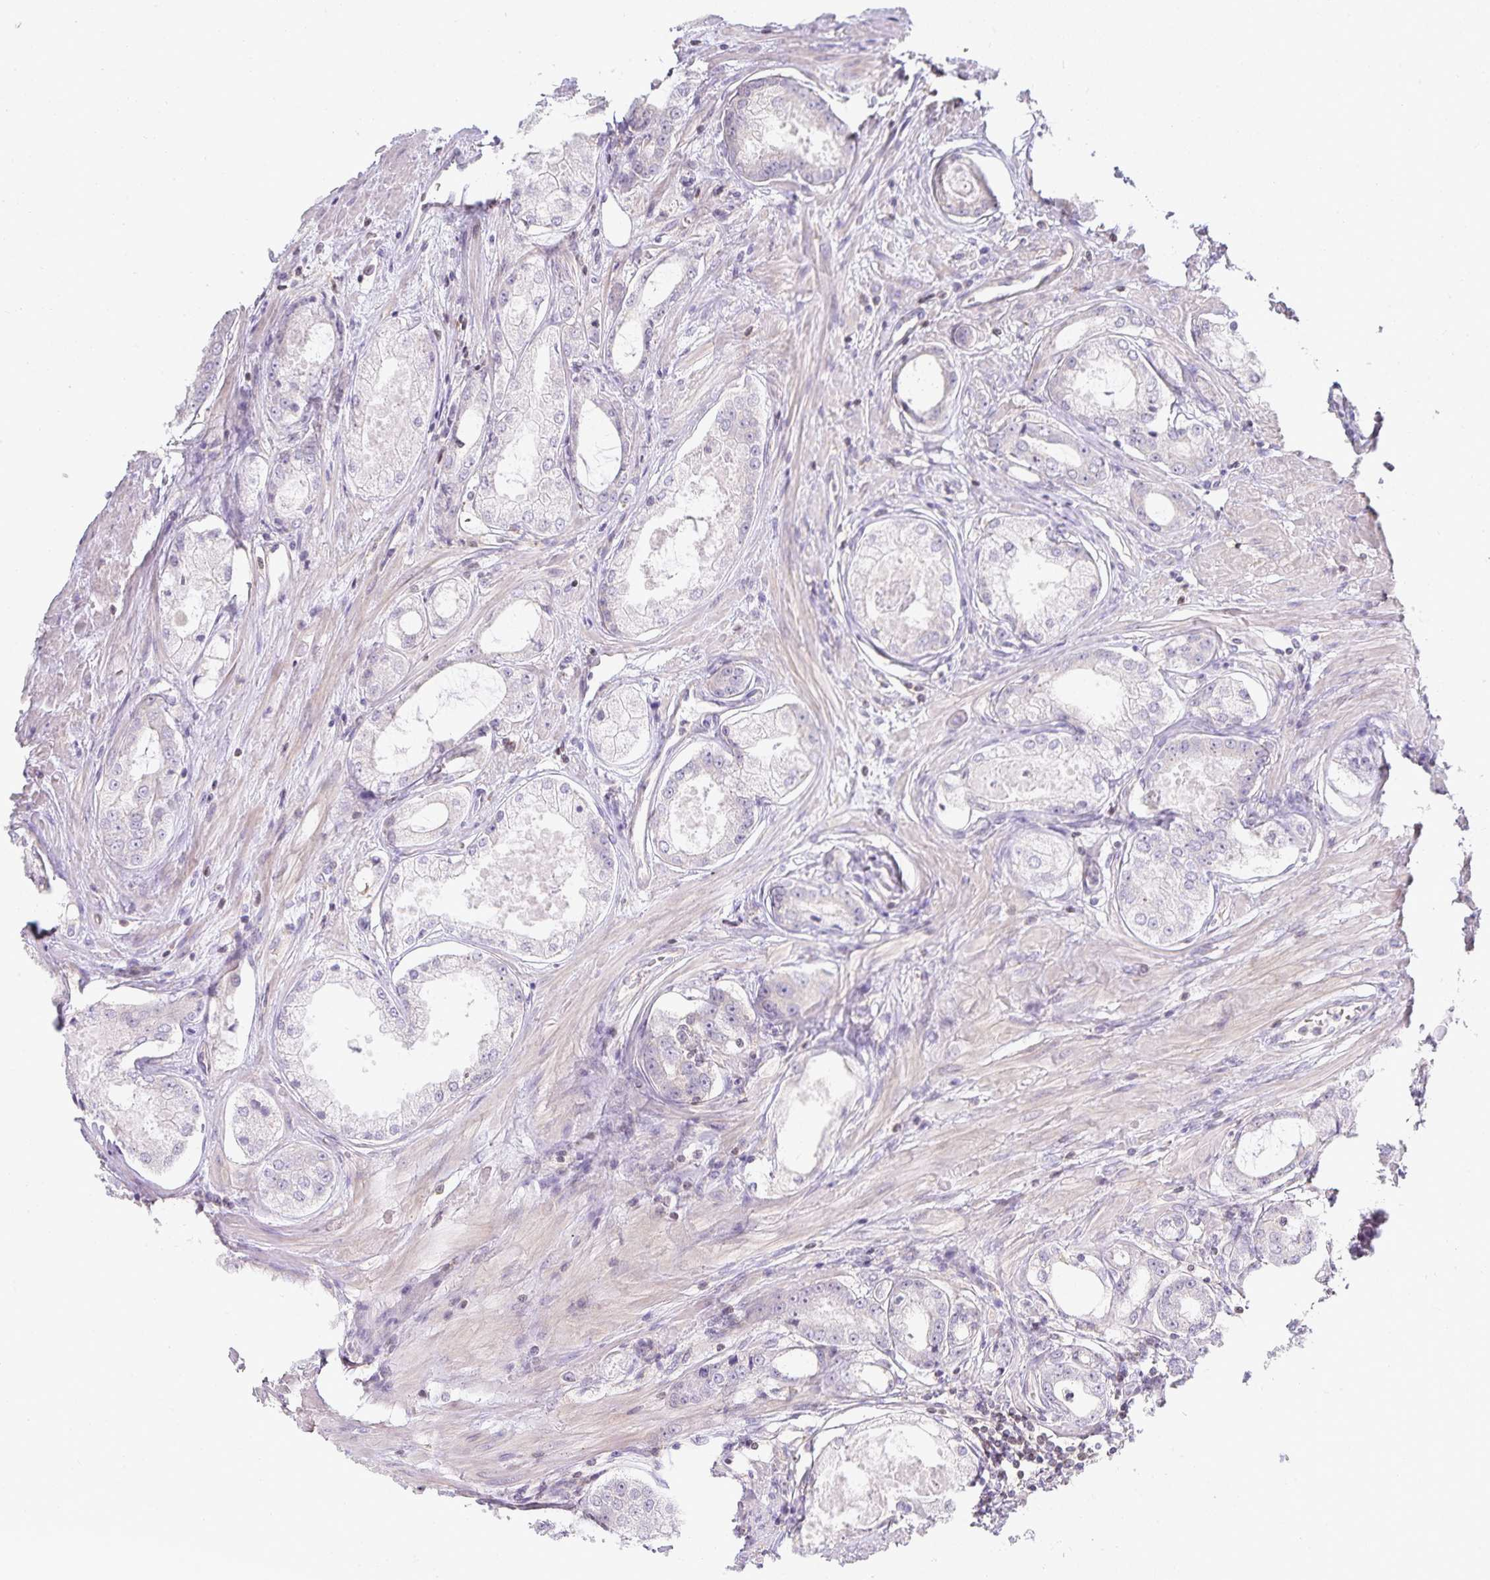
{"staining": {"intensity": "negative", "quantity": "none", "location": "none"}, "tissue": "prostate cancer", "cell_type": "Tumor cells", "image_type": "cancer", "snomed": [{"axis": "morphology", "description": "Adenocarcinoma, Low grade"}, {"axis": "topography", "description": "Prostate"}], "caption": "This is an immunohistochemistry image of adenocarcinoma (low-grade) (prostate). There is no staining in tumor cells.", "gene": "GATA3", "patient": {"sex": "male", "age": 68}}